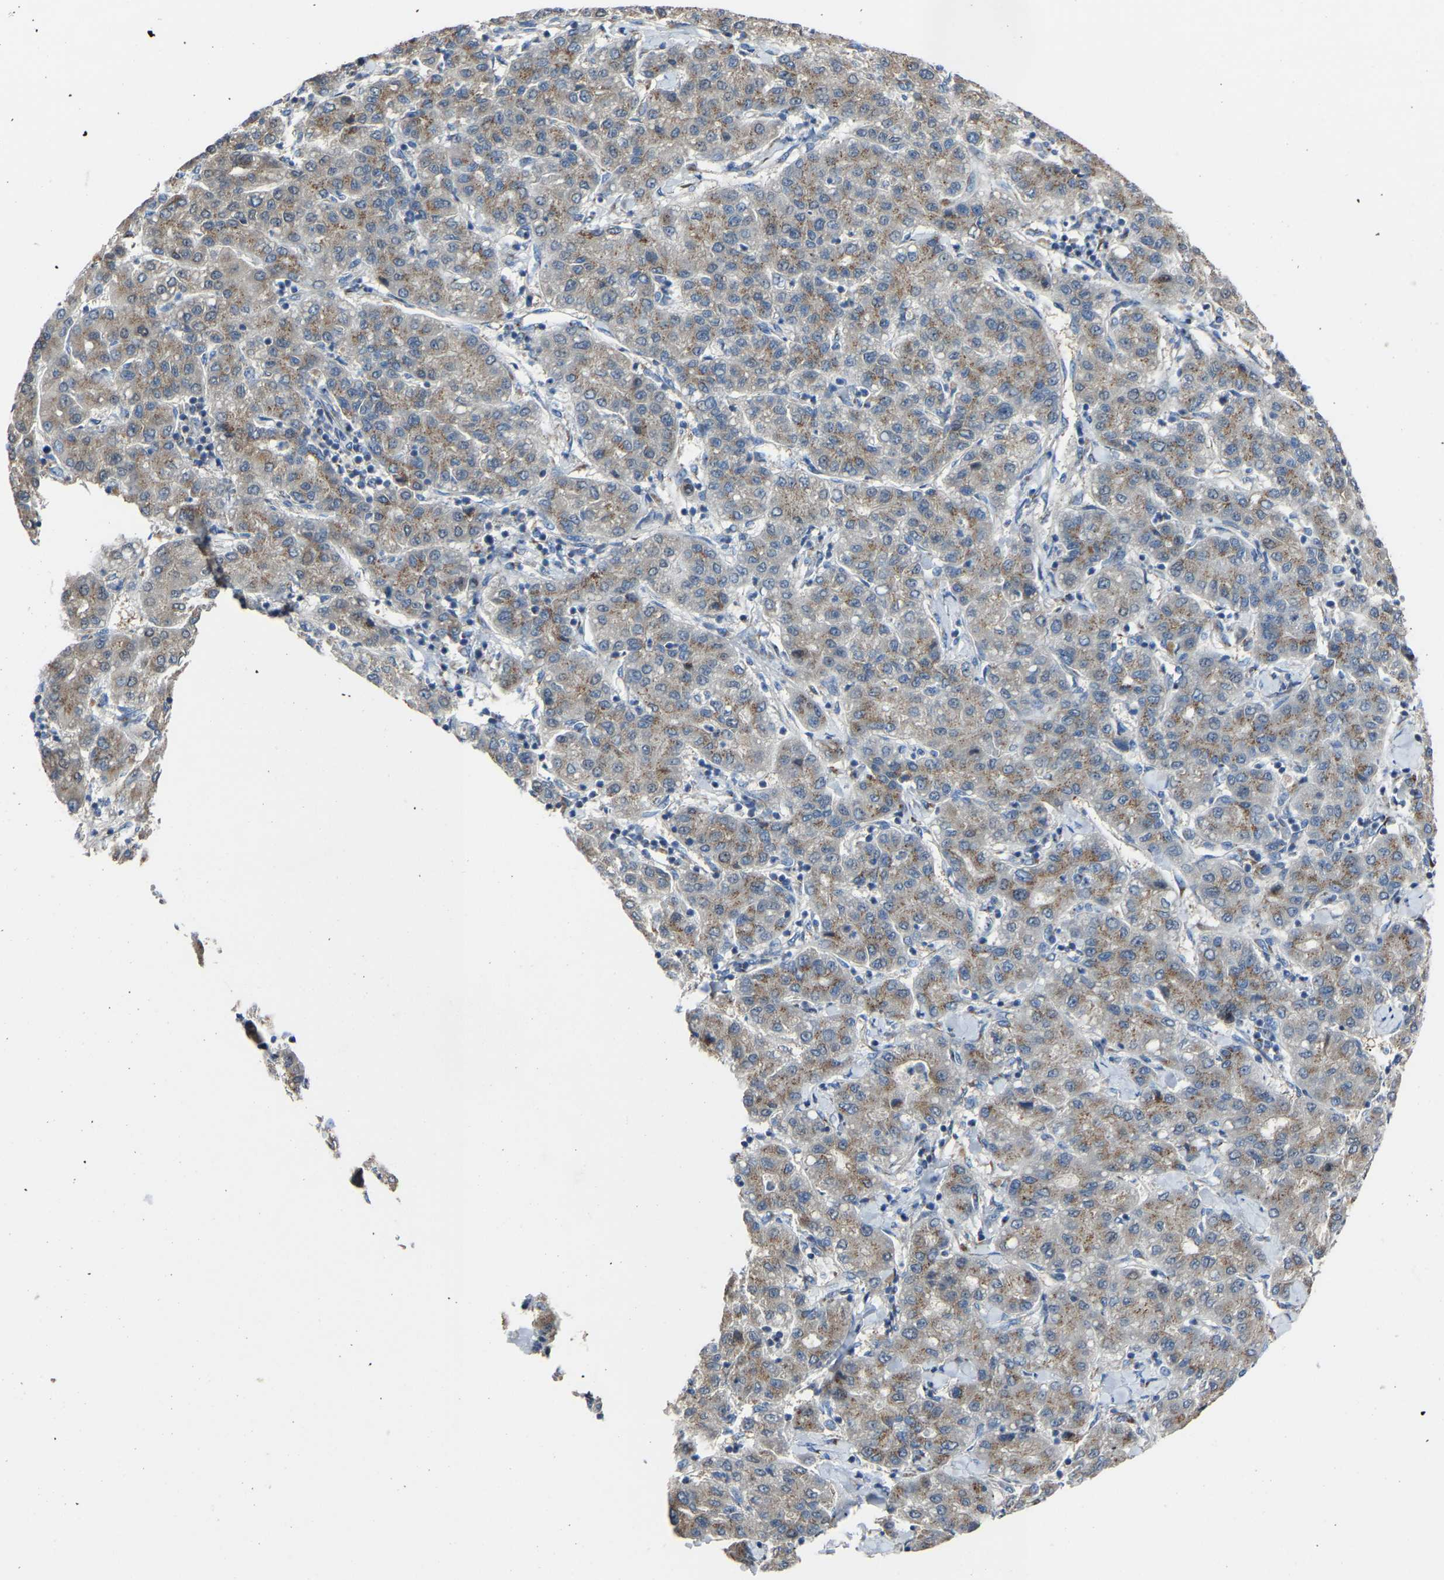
{"staining": {"intensity": "weak", "quantity": ">75%", "location": "cytoplasmic/membranous"}, "tissue": "liver cancer", "cell_type": "Tumor cells", "image_type": "cancer", "snomed": [{"axis": "morphology", "description": "Carcinoma, Hepatocellular, NOS"}, {"axis": "topography", "description": "Liver"}], "caption": "A brown stain shows weak cytoplasmic/membranous staining of a protein in human liver cancer tumor cells. (DAB IHC with brightfield microscopy, high magnification).", "gene": "CANT1", "patient": {"sex": "male", "age": 65}}